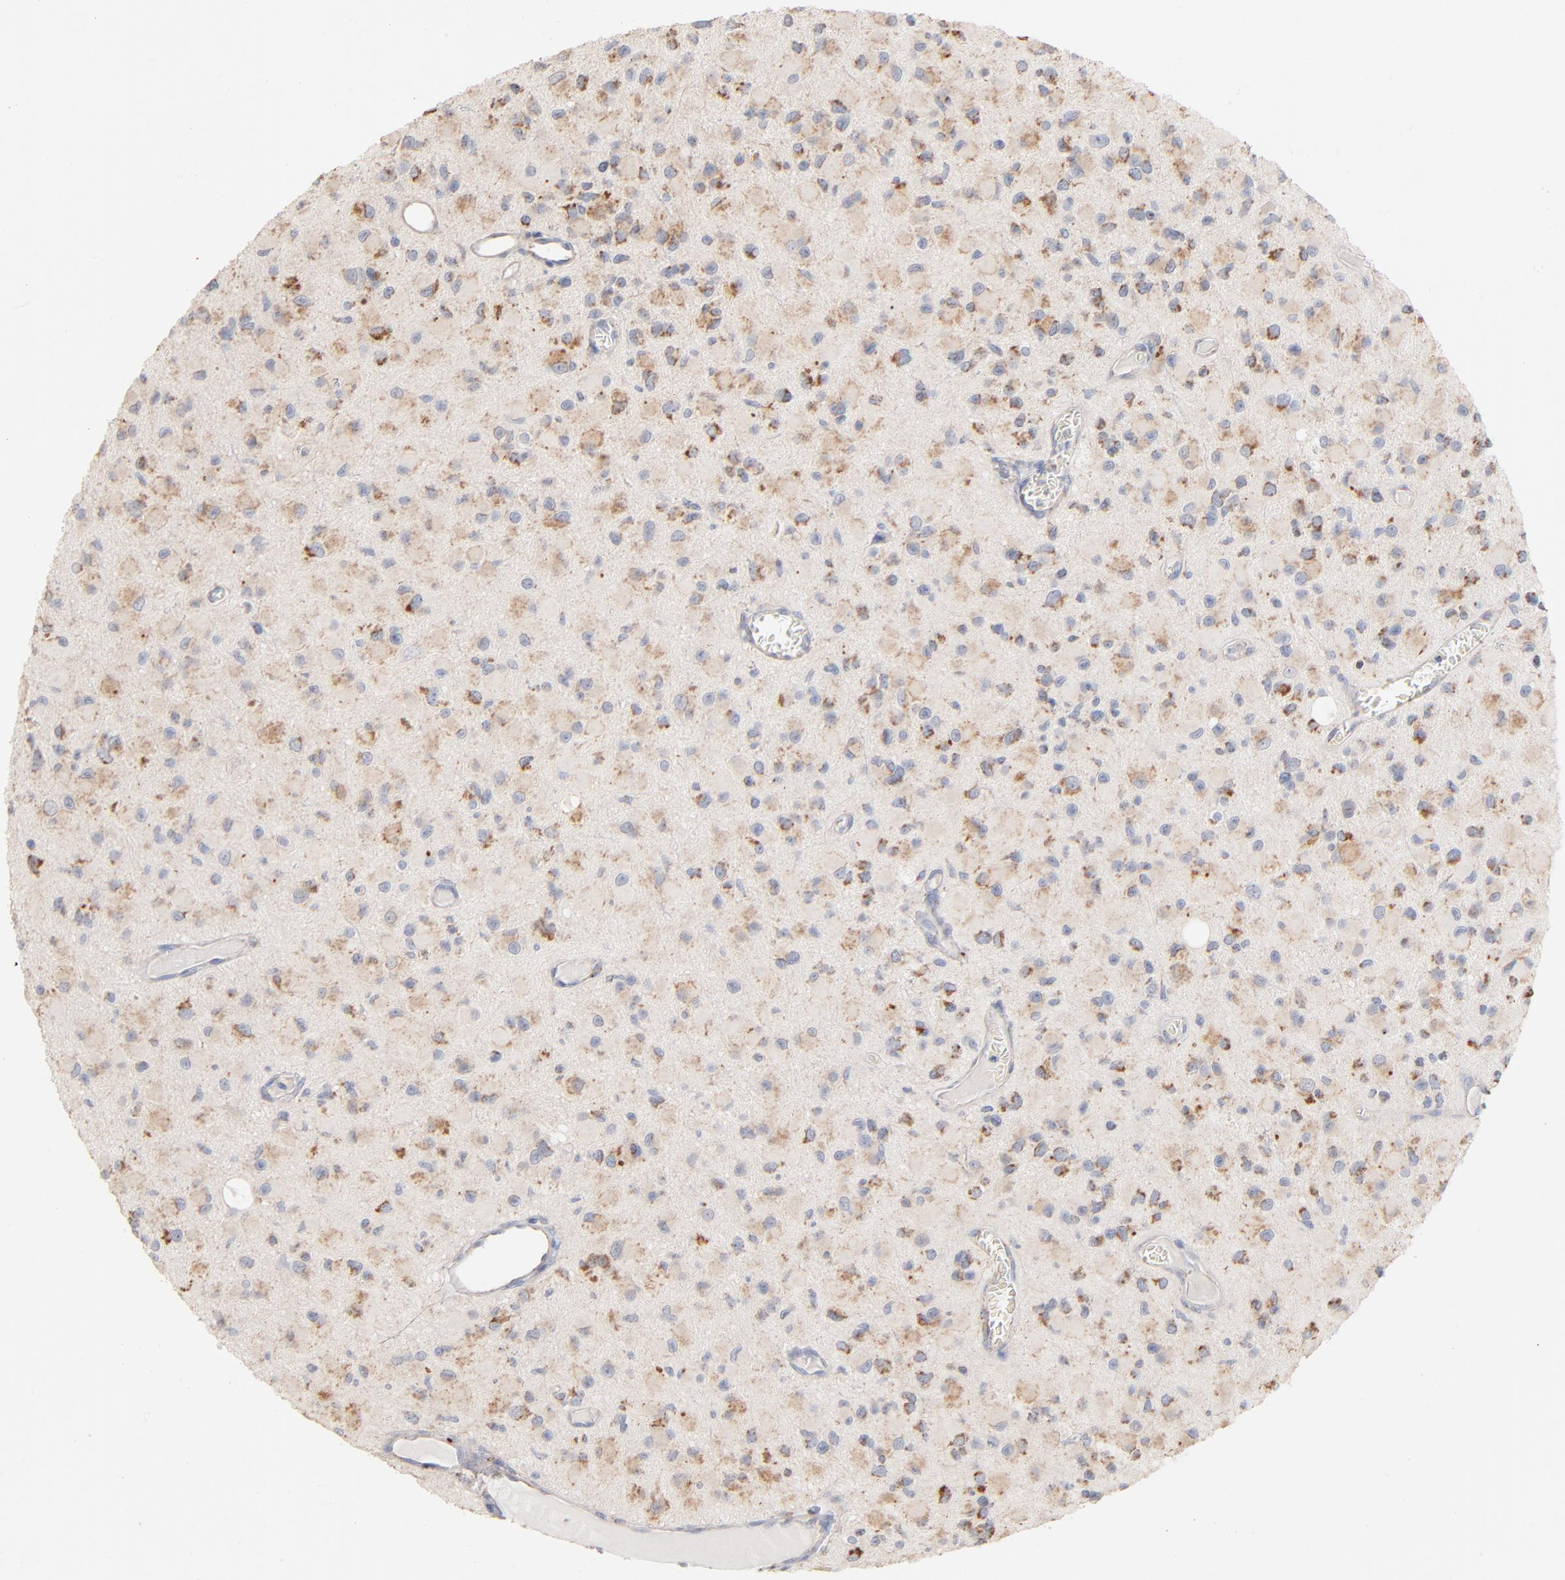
{"staining": {"intensity": "moderate", "quantity": "25%-75%", "location": "cytoplasmic/membranous"}, "tissue": "glioma", "cell_type": "Tumor cells", "image_type": "cancer", "snomed": [{"axis": "morphology", "description": "Glioma, malignant, Low grade"}, {"axis": "topography", "description": "Brain"}], "caption": "Glioma stained with a protein marker shows moderate staining in tumor cells.", "gene": "UQCRC1", "patient": {"sex": "male", "age": 42}}